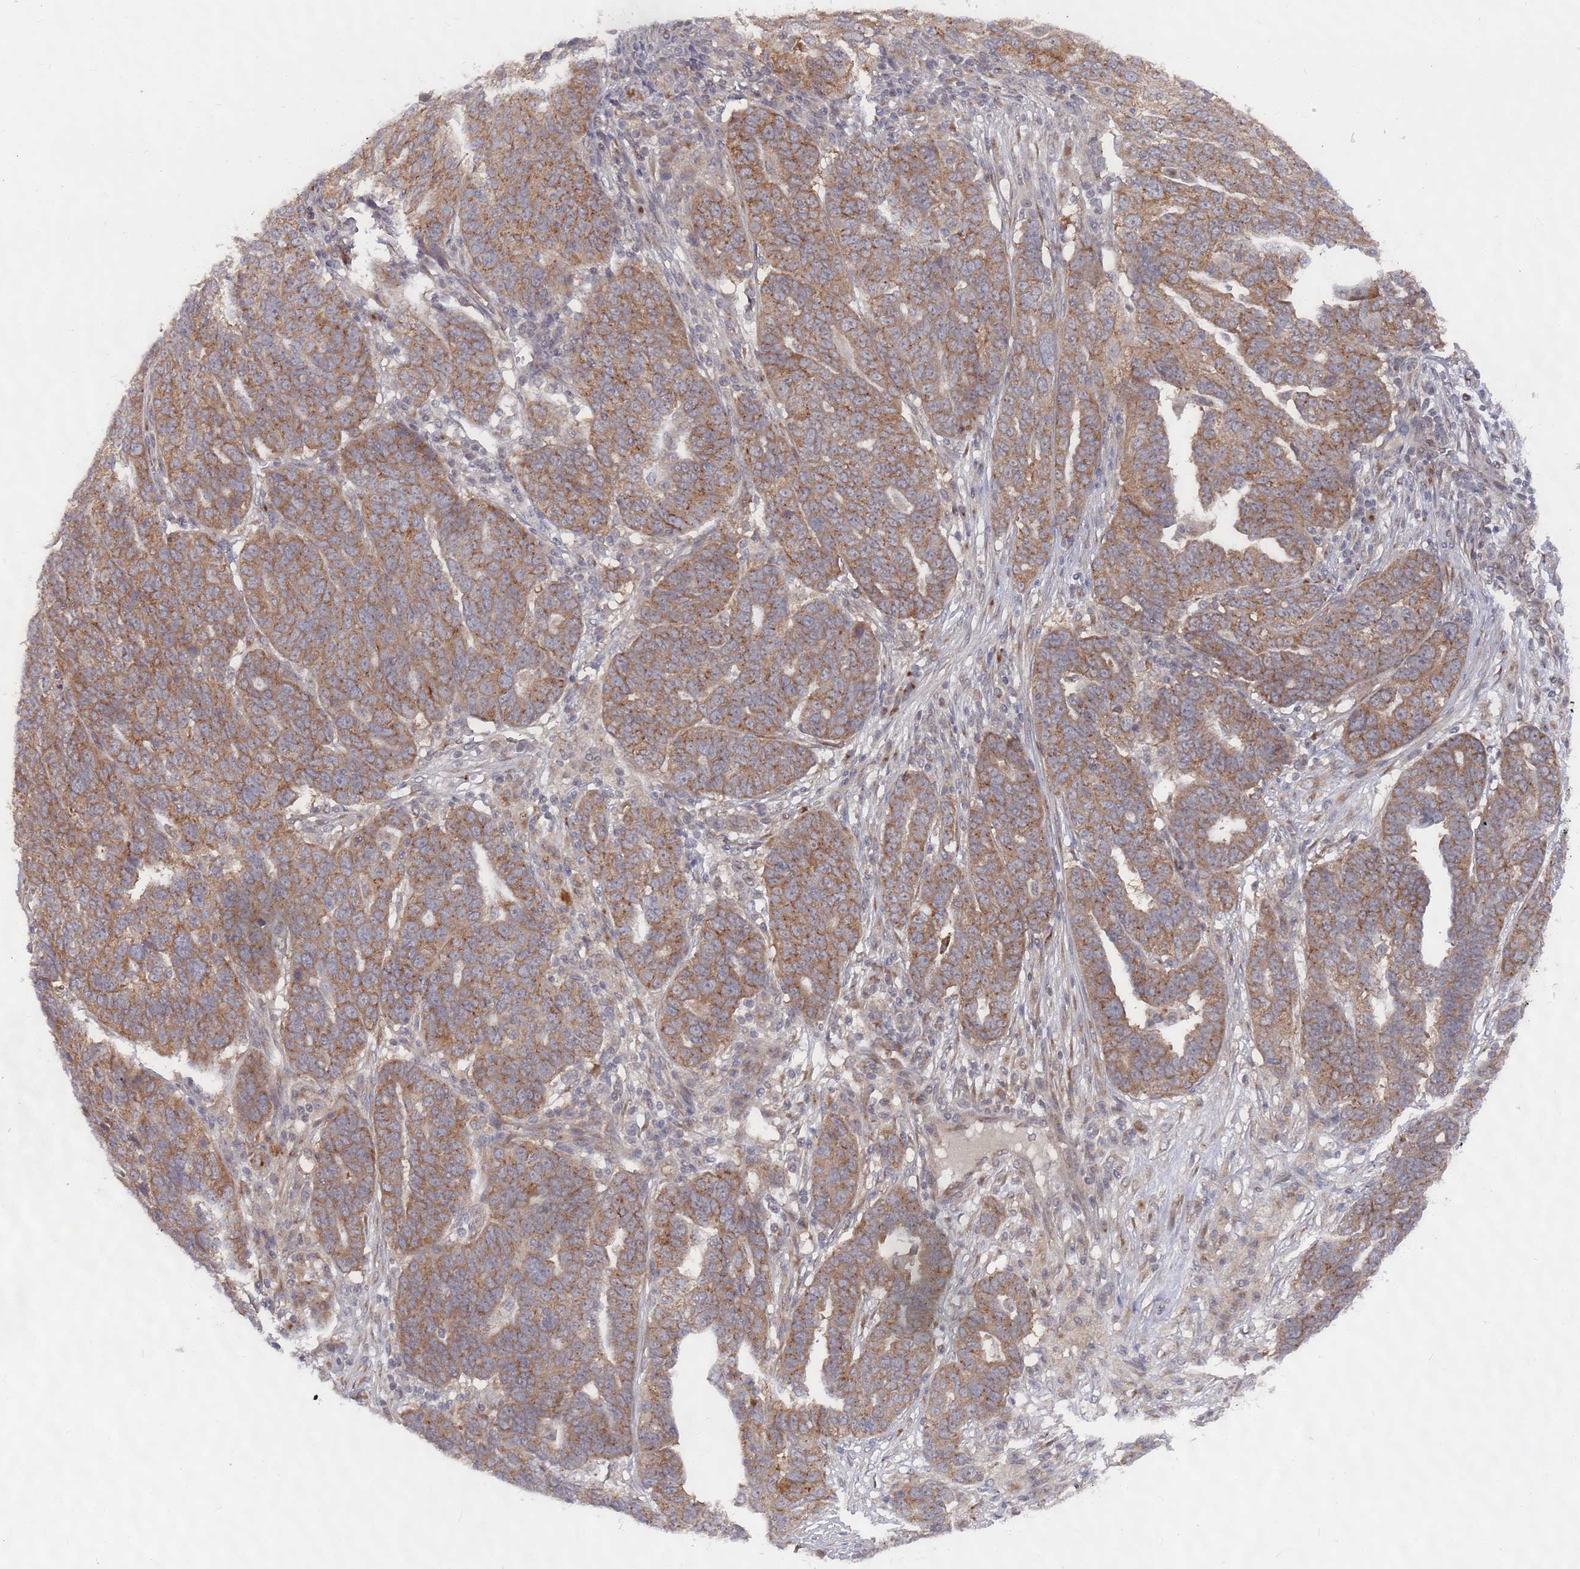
{"staining": {"intensity": "moderate", "quantity": ">75%", "location": "cytoplasmic/membranous"}, "tissue": "ovarian cancer", "cell_type": "Tumor cells", "image_type": "cancer", "snomed": [{"axis": "morphology", "description": "Cystadenocarcinoma, serous, NOS"}, {"axis": "topography", "description": "Ovary"}], "caption": "Human ovarian cancer (serous cystadenocarcinoma) stained with a brown dye demonstrates moderate cytoplasmic/membranous positive staining in about >75% of tumor cells.", "gene": "FMO4", "patient": {"sex": "female", "age": 59}}